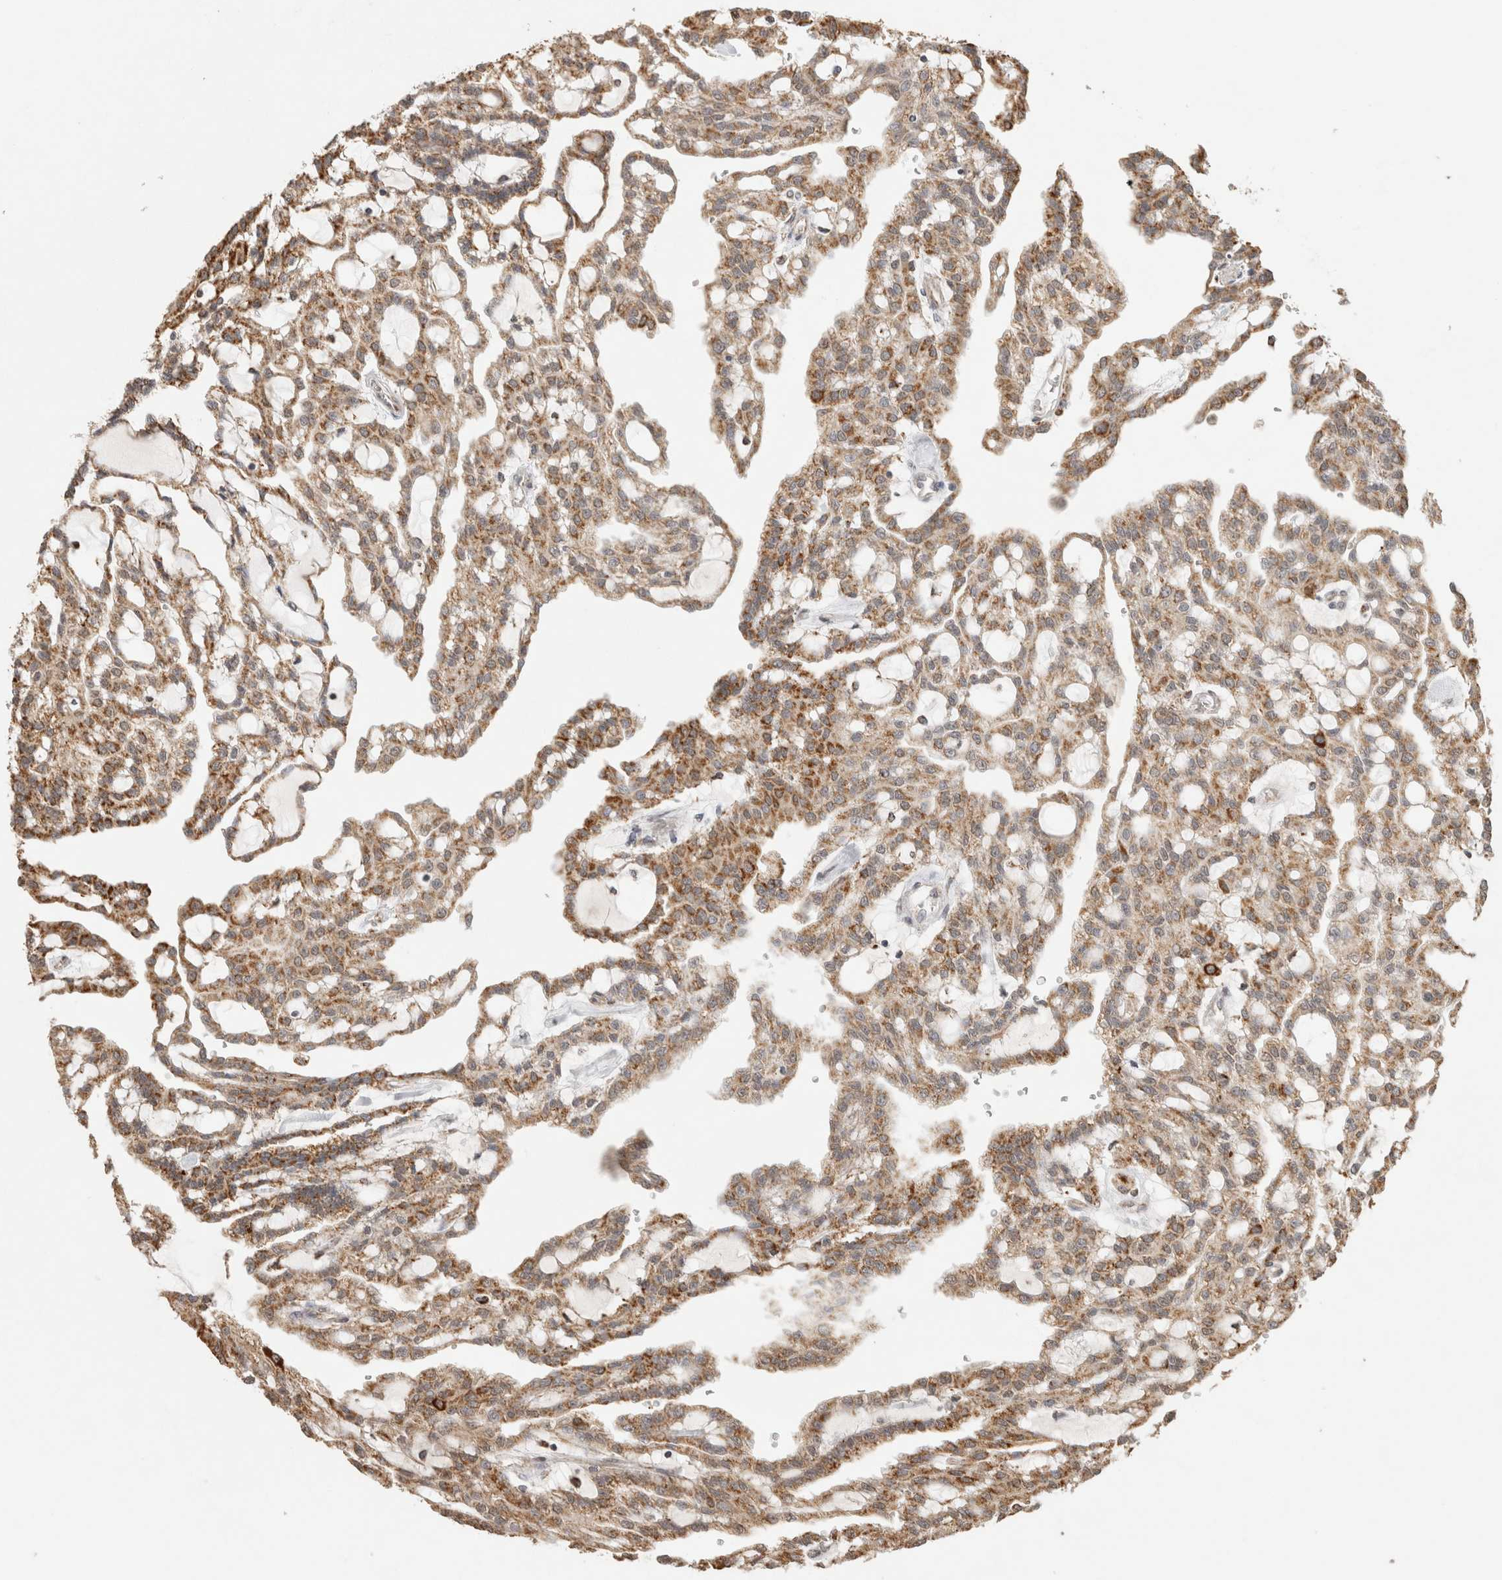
{"staining": {"intensity": "moderate", "quantity": ">75%", "location": "cytoplasmic/membranous"}, "tissue": "renal cancer", "cell_type": "Tumor cells", "image_type": "cancer", "snomed": [{"axis": "morphology", "description": "Adenocarcinoma, NOS"}, {"axis": "topography", "description": "Kidney"}], "caption": "This photomicrograph reveals immunohistochemistry (IHC) staining of renal cancer, with medium moderate cytoplasmic/membranous positivity in about >75% of tumor cells.", "gene": "BNIP3L", "patient": {"sex": "male", "age": 63}}